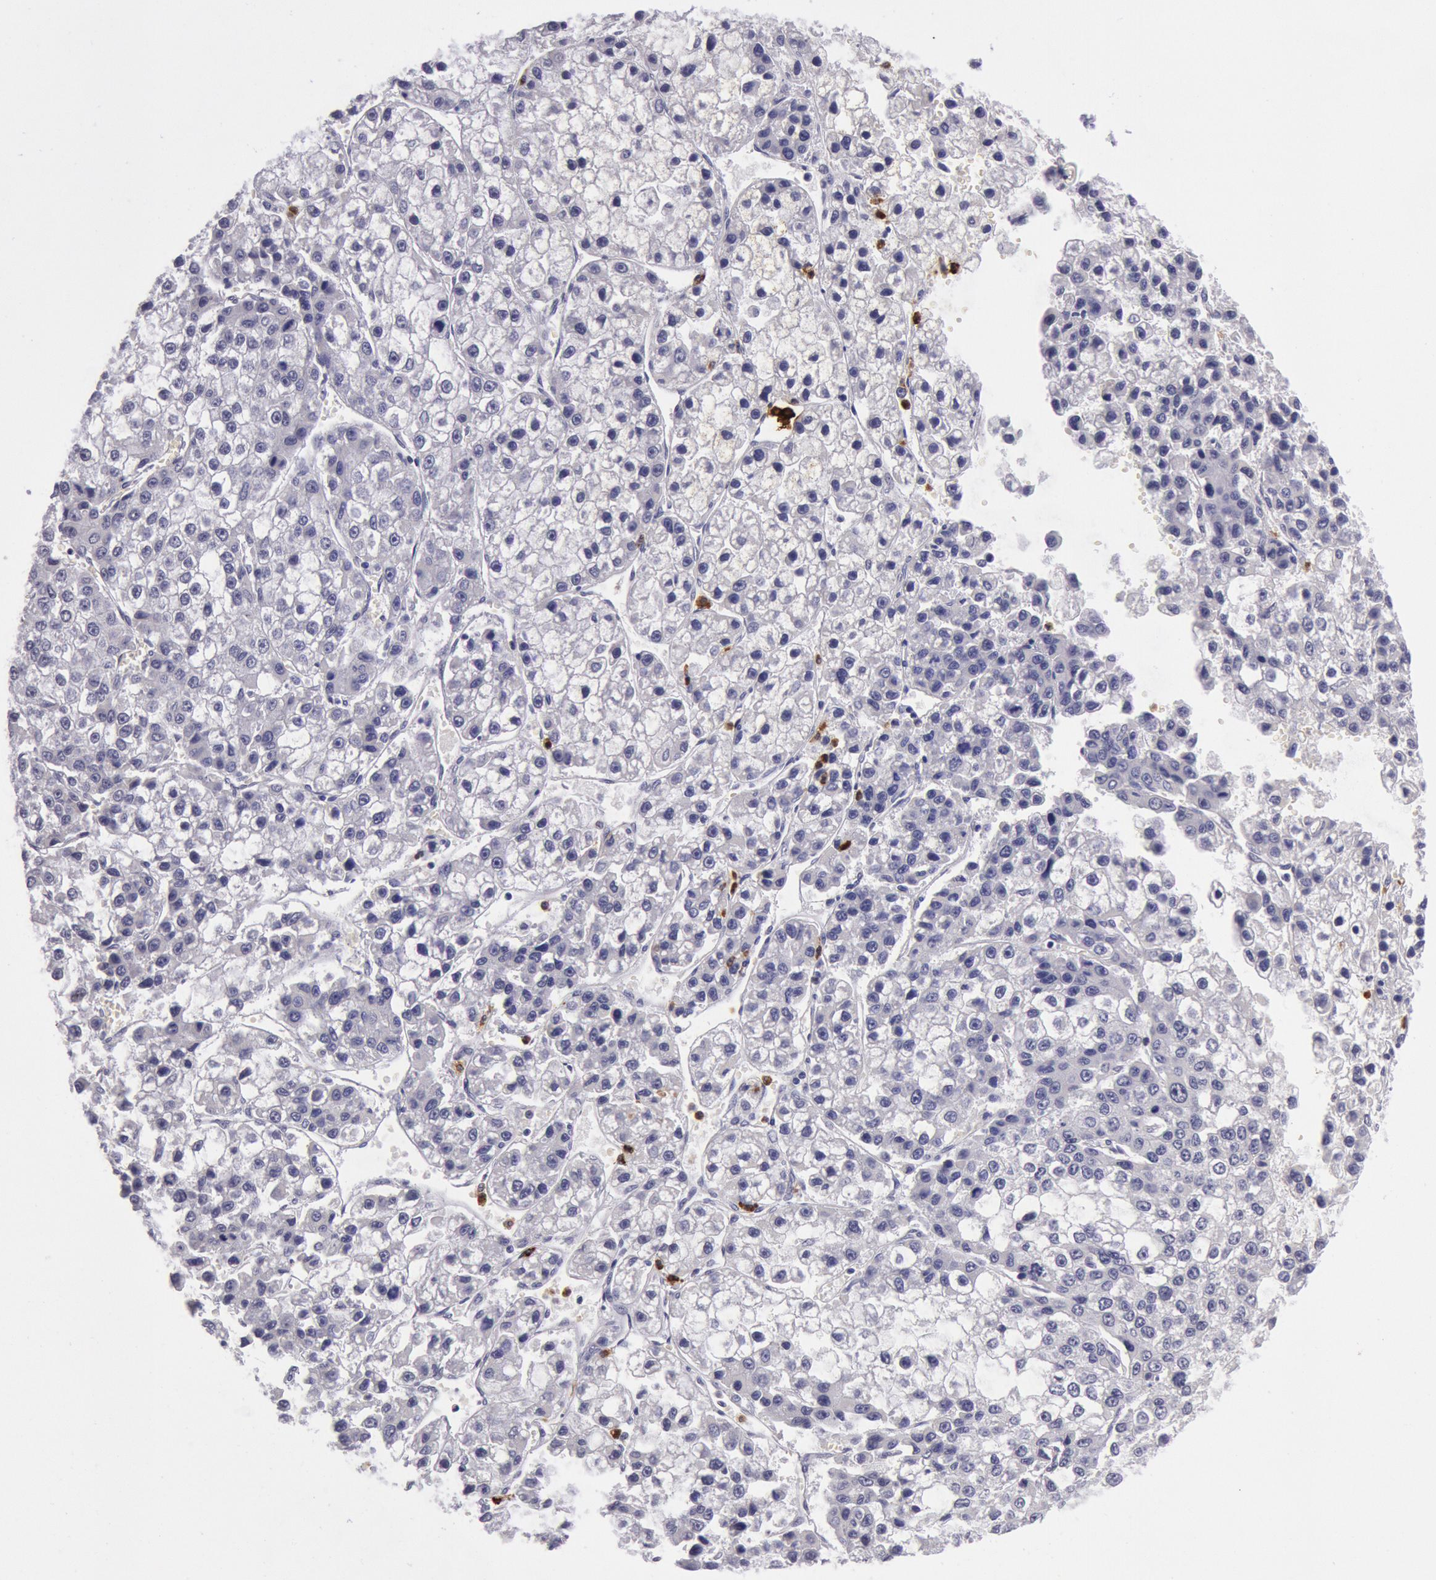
{"staining": {"intensity": "negative", "quantity": "none", "location": "none"}, "tissue": "liver cancer", "cell_type": "Tumor cells", "image_type": "cancer", "snomed": [{"axis": "morphology", "description": "Carcinoma, Hepatocellular, NOS"}, {"axis": "topography", "description": "Liver"}], "caption": "Tumor cells are negative for brown protein staining in liver cancer (hepatocellular carcinoma). The staining is performed using DAB brown chromogen with nuclei counter-stained in using hematoxylin.", "gene": "KDM6A", "patient": {"sex": "female", "age": 66}}